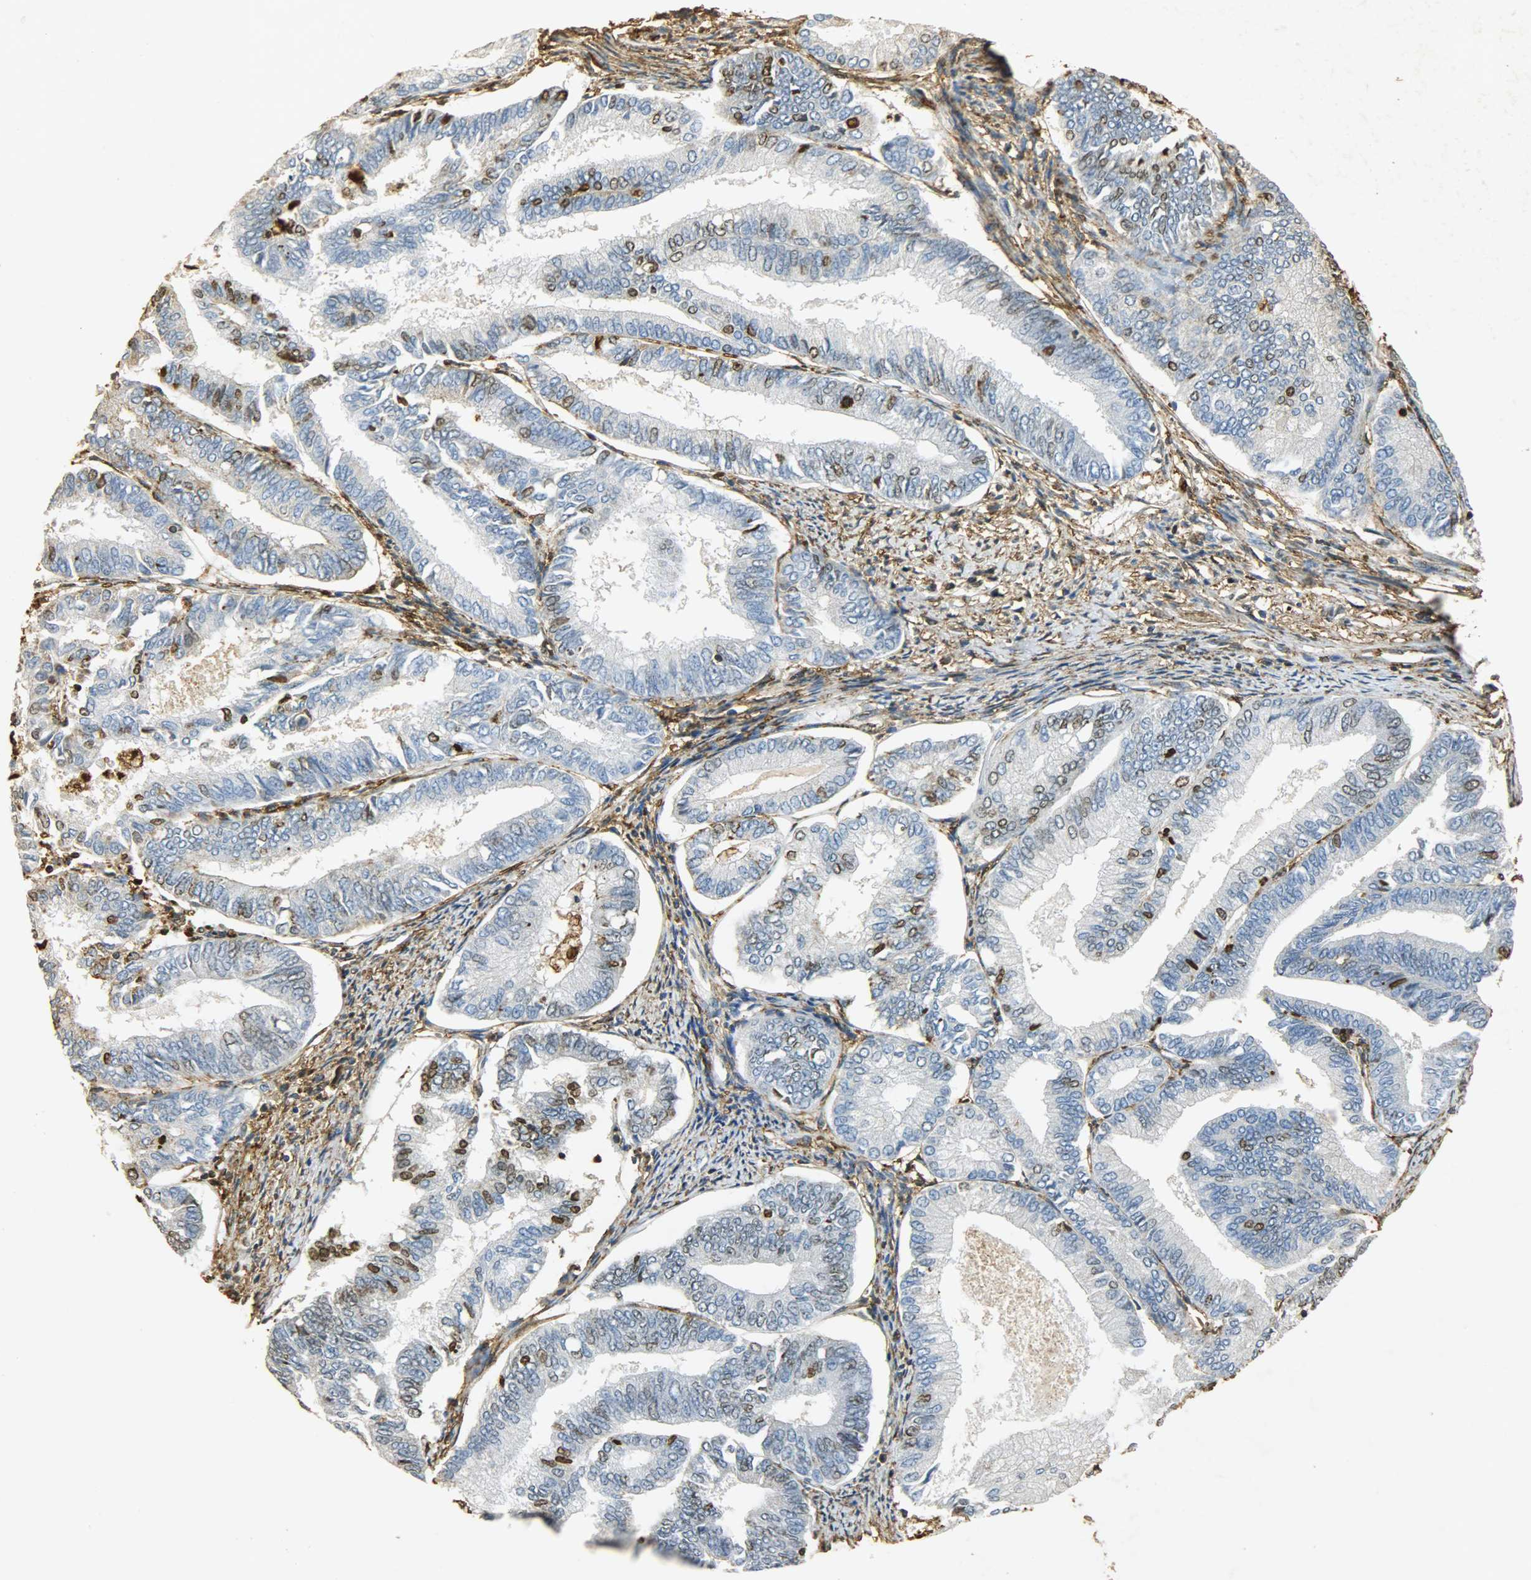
{"staining": {"intensity": "strong", "quantity": "<25%", "location": "nuclear"}, "tissue": "endometrial cancer", "cell_type": "Tumor cells", "image_type": "cancer", "snomed": [{"axis": "morphology", "description": "Adenocarcinoma, NOS"}, {"axis": "topography", "description": "Endometrium"}], "caption": "This histopathology image shows immunohistochemistry staining of adenocarcinoma (endometrial), with medium strong nuclear expression in approximately <25% of tumor cells.", "gene": "ANXA6", "patient": {"sex": "female", "age": 86}}